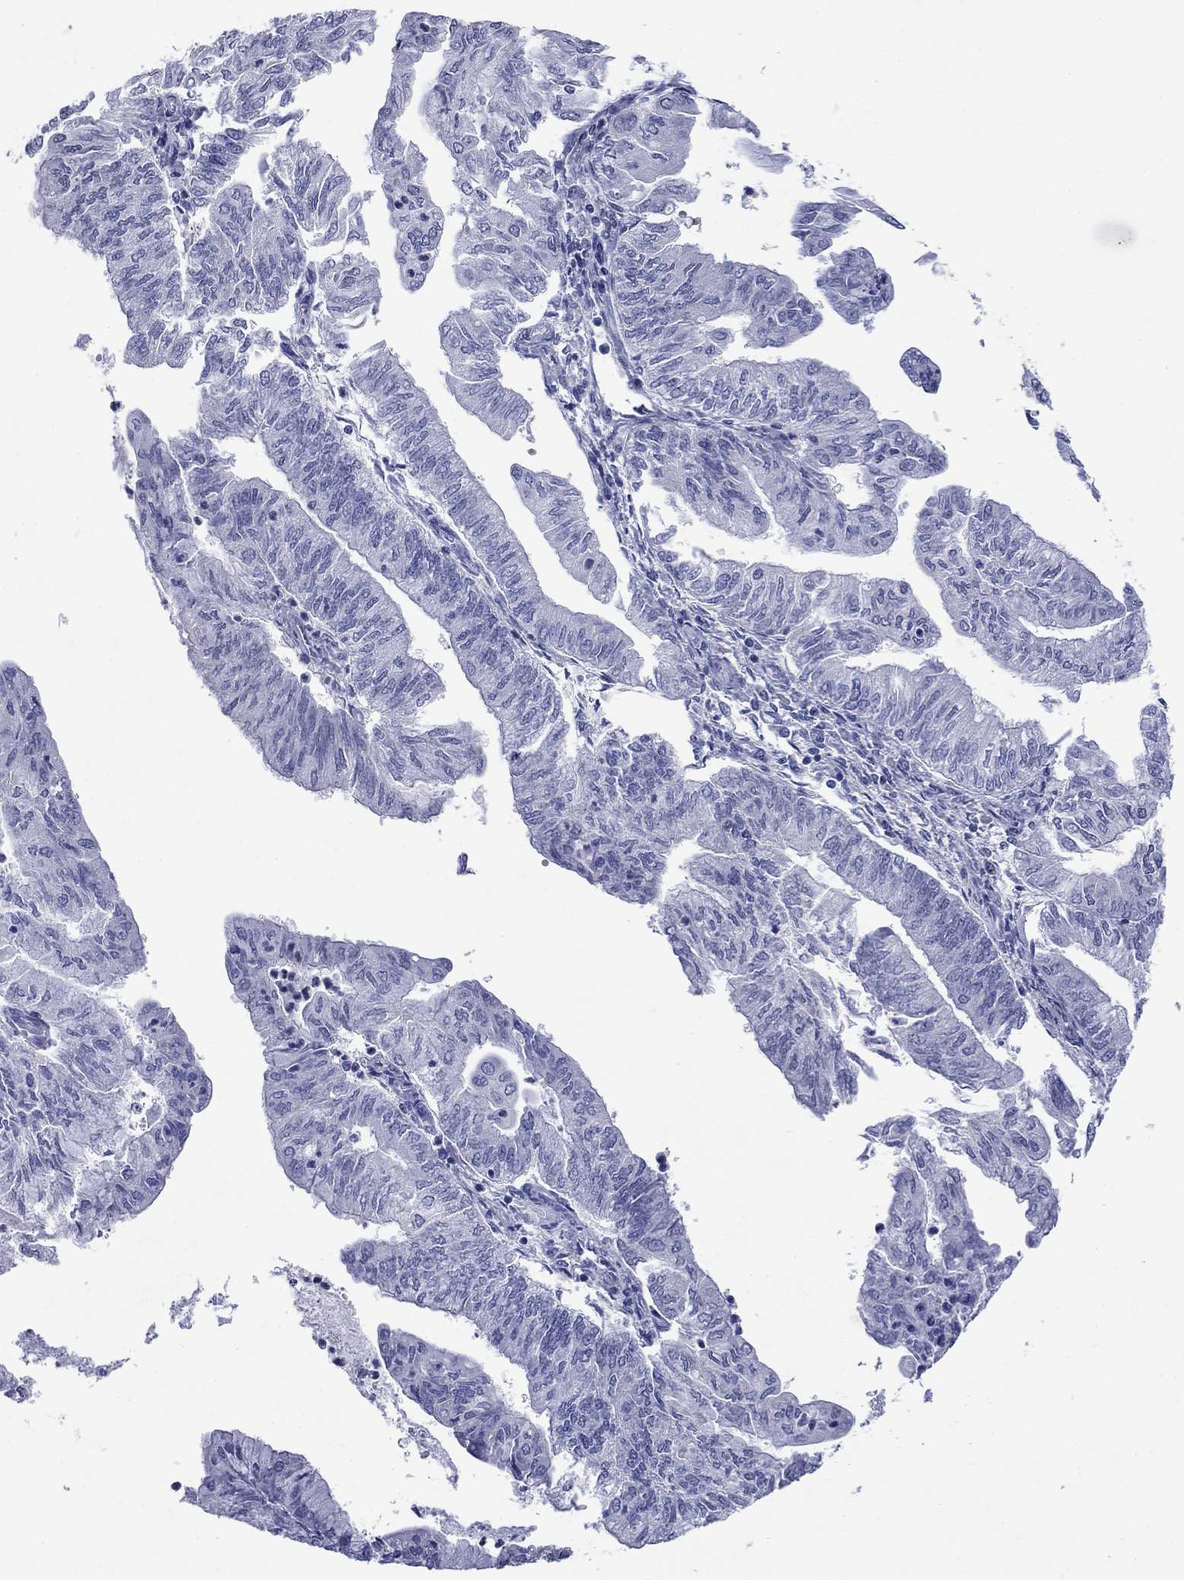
{"staining": {"intensity": "negative", "quantity": "none", "location": "none"}, "tissue": "endometrial cancer", "cell_type": "Tumor cells", "image_type": "cancer", "snomed": [{"axis": "morphology", "description": "Adenocarcinoma, NOS"}, {"axis": "topography", "description": "Endometrium"}], "caption": "An IHC photomicrograph of adenocarcinoma (endometrial) is shown. There is no staining in tumor cells of adenocarcinoma (endometrial).", "gene": "PTPRZ1", "patient": {"sex": "female", "age": 59}}